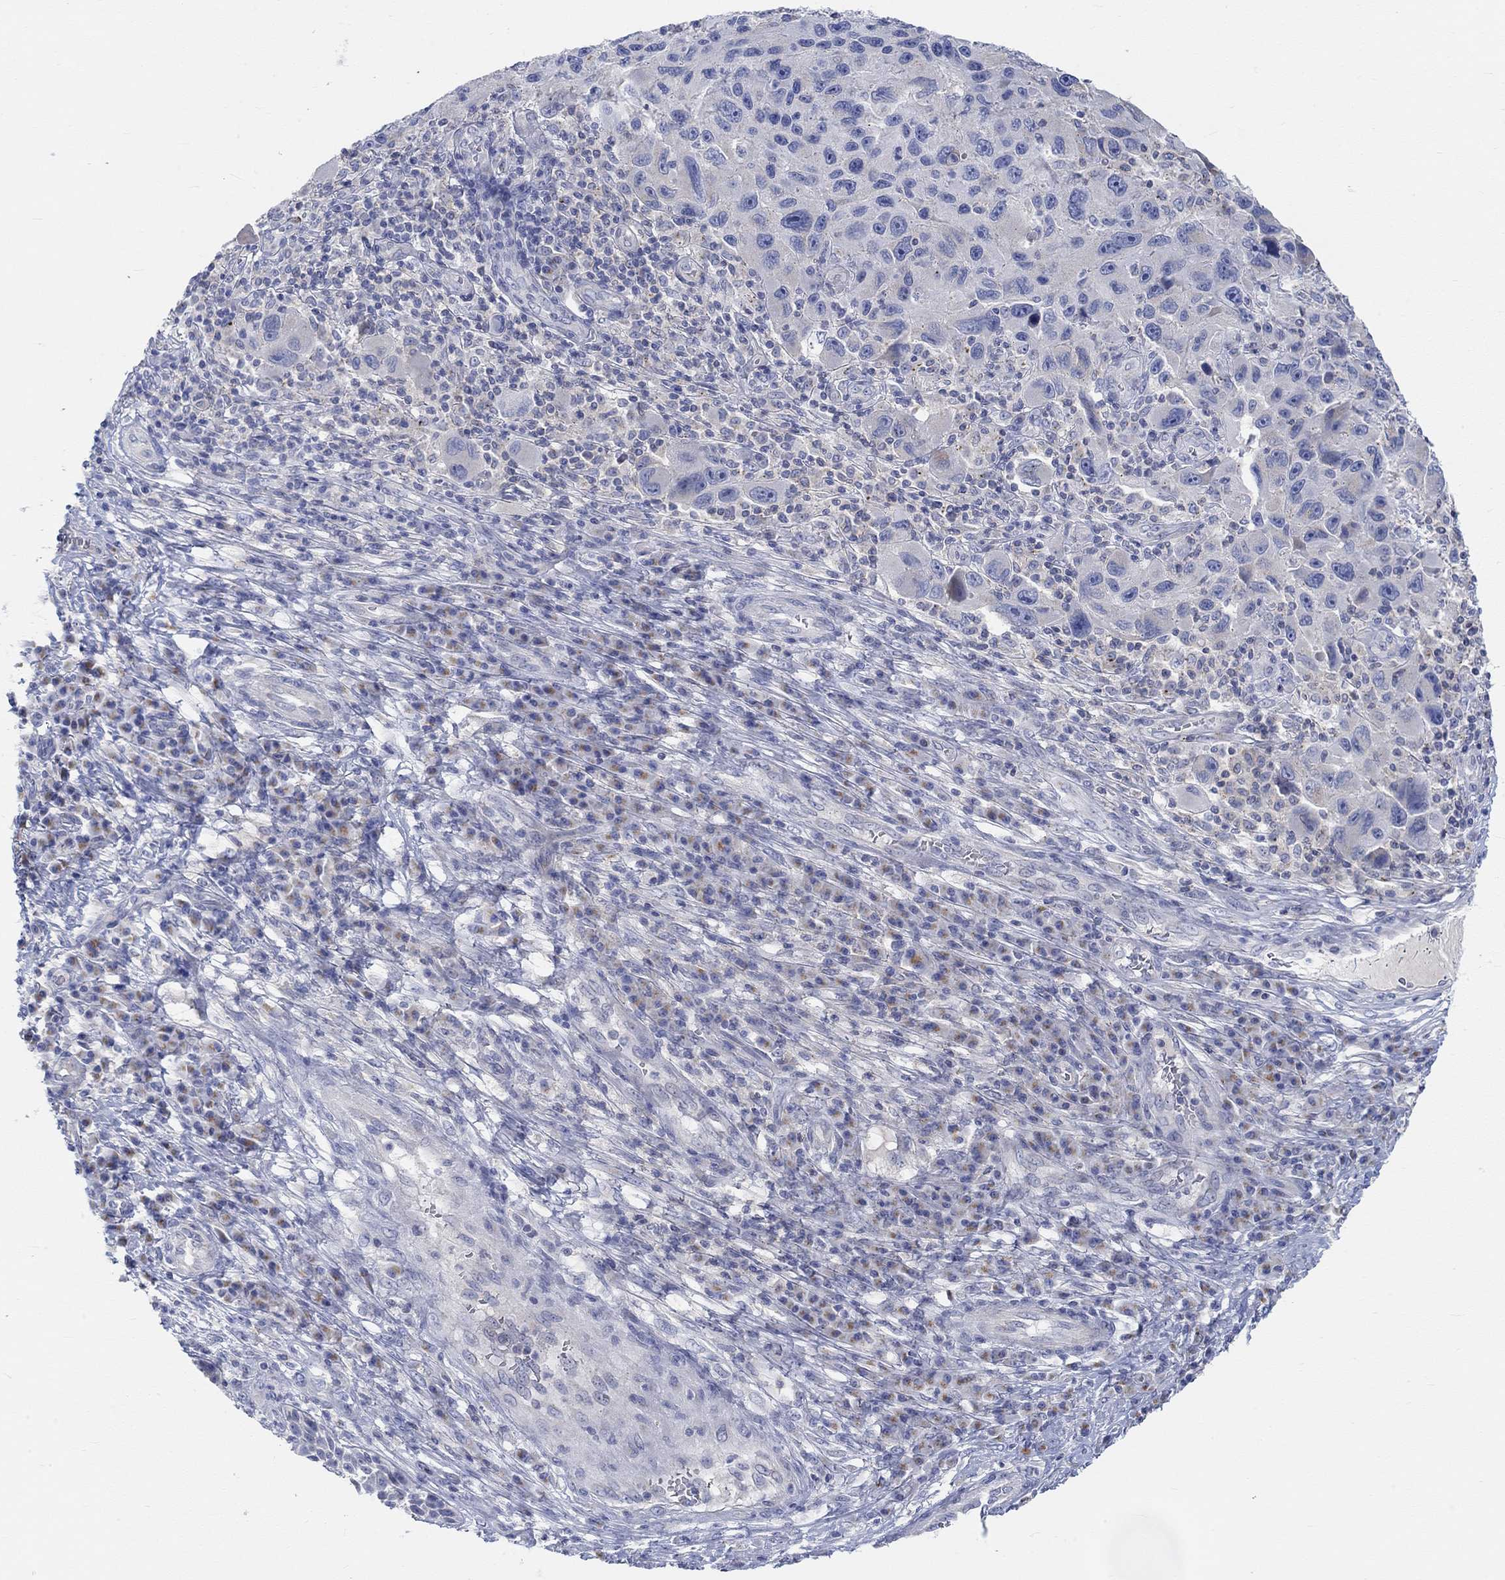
{"staining": {"intensity": "negative", "quantity": "none", "location": "none"}, "tissue": "melanoma", "cell_type": "Tumor cells", "image_type": "cancer", "snomed": [{"axis": "morphology", "description": "Malignant melanoma, NOS"}, {"axis": "topography", "description": "Skin"}], "caption": "This is an immunohistochemistry photomicrograph of human malignant melanoma. There is no staining in tumor cells.", "gene": "NAV3", "patient": {"sex": "male", "age": 53}}